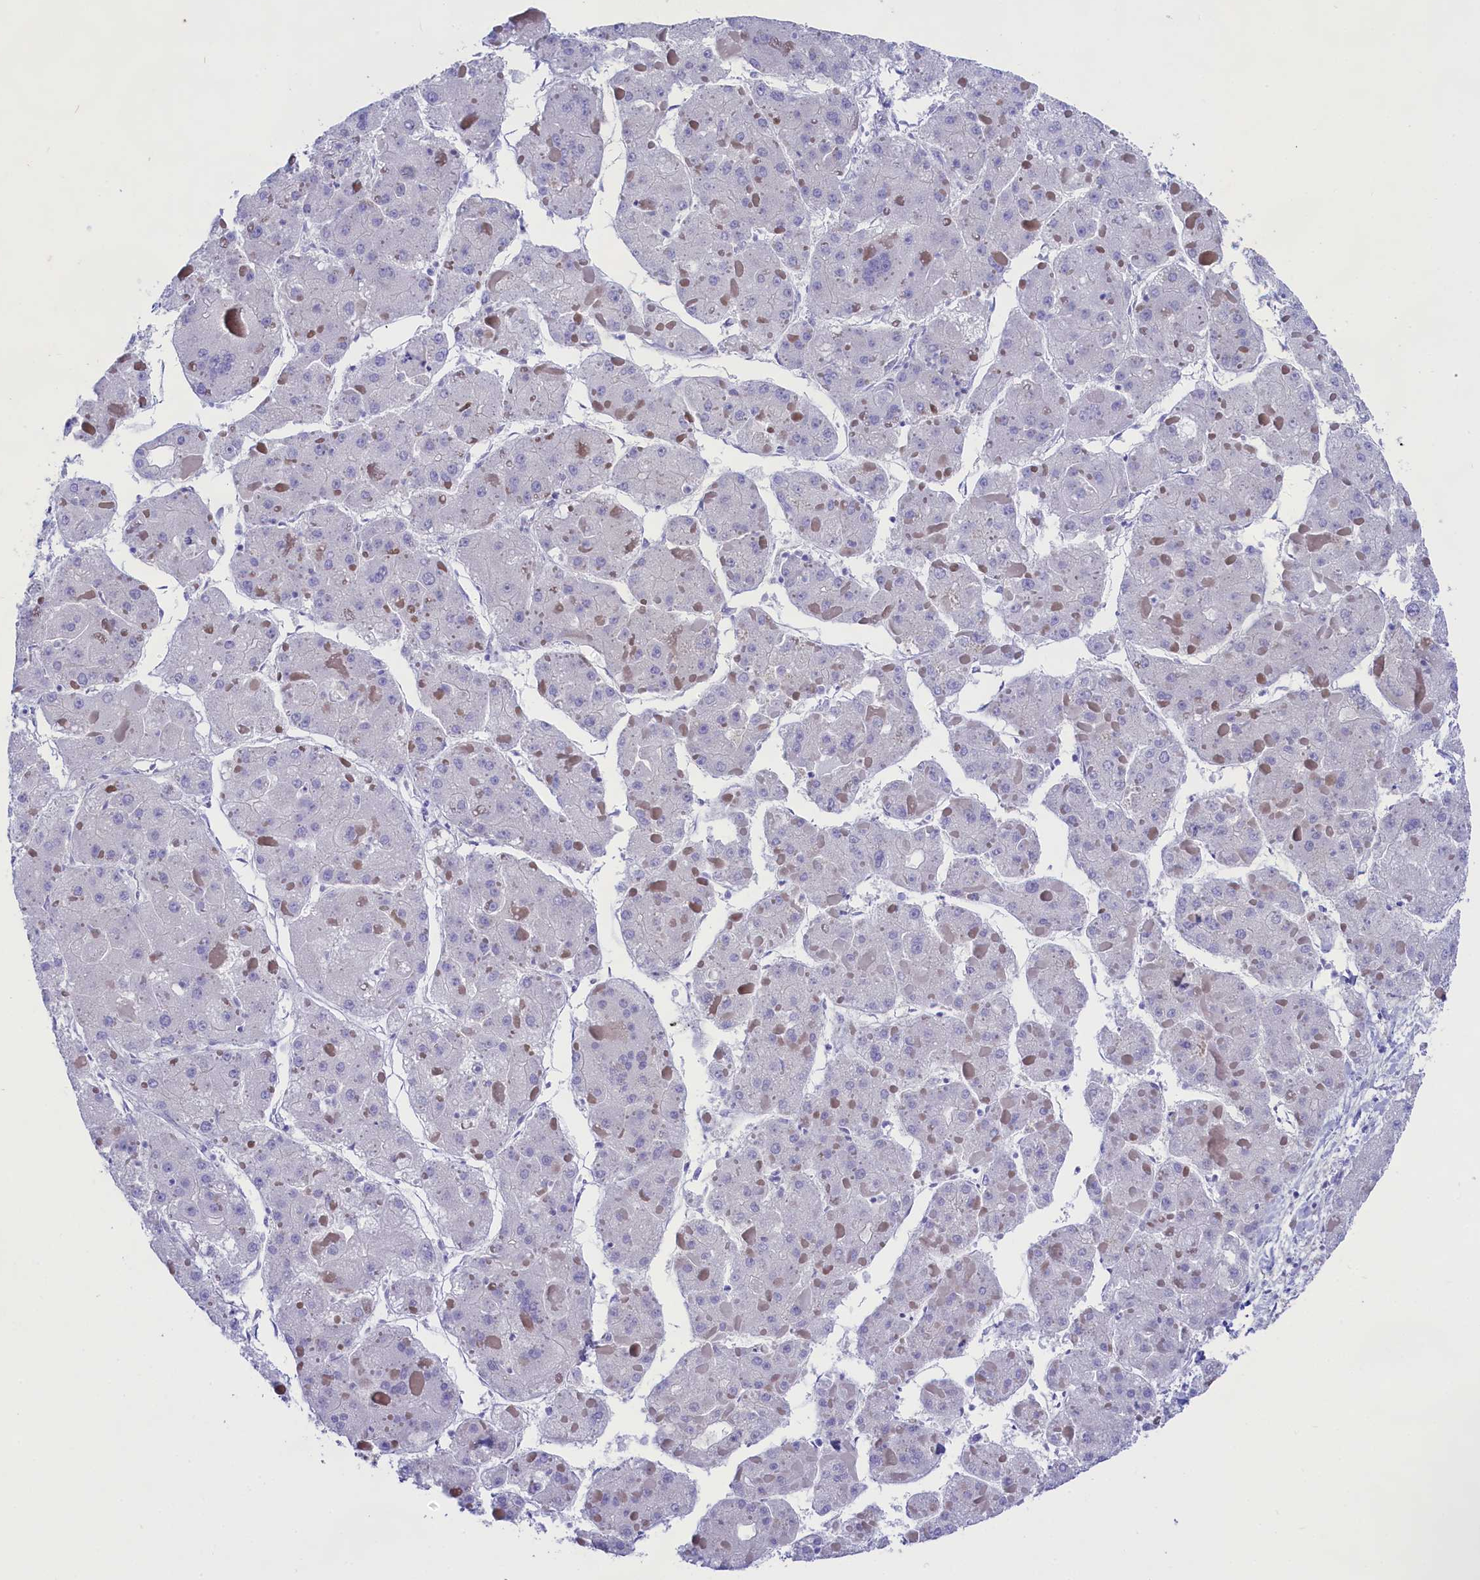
{"staining": {"intensity": "negative", "quantity": "none", "location": "none"}, "tissue": "liver cancer", "cell_type": "Tumor cells", "image_type": "cancer", "snomed": [{"axis": "morphology", "description": "Carcinoma, Hepatocellular, NOS"}, {"axis": "topography", "description": "Liver"}], "caption": "This histopathology image is of hepatocellular carcinoma (liver) stained with IHC to label a protein in brown with the nuclei are counter-stained blue. There is no staining in tumor cells.", "gene": "PPP1R13L", "patient": {"sex": "female", "age": 73}}